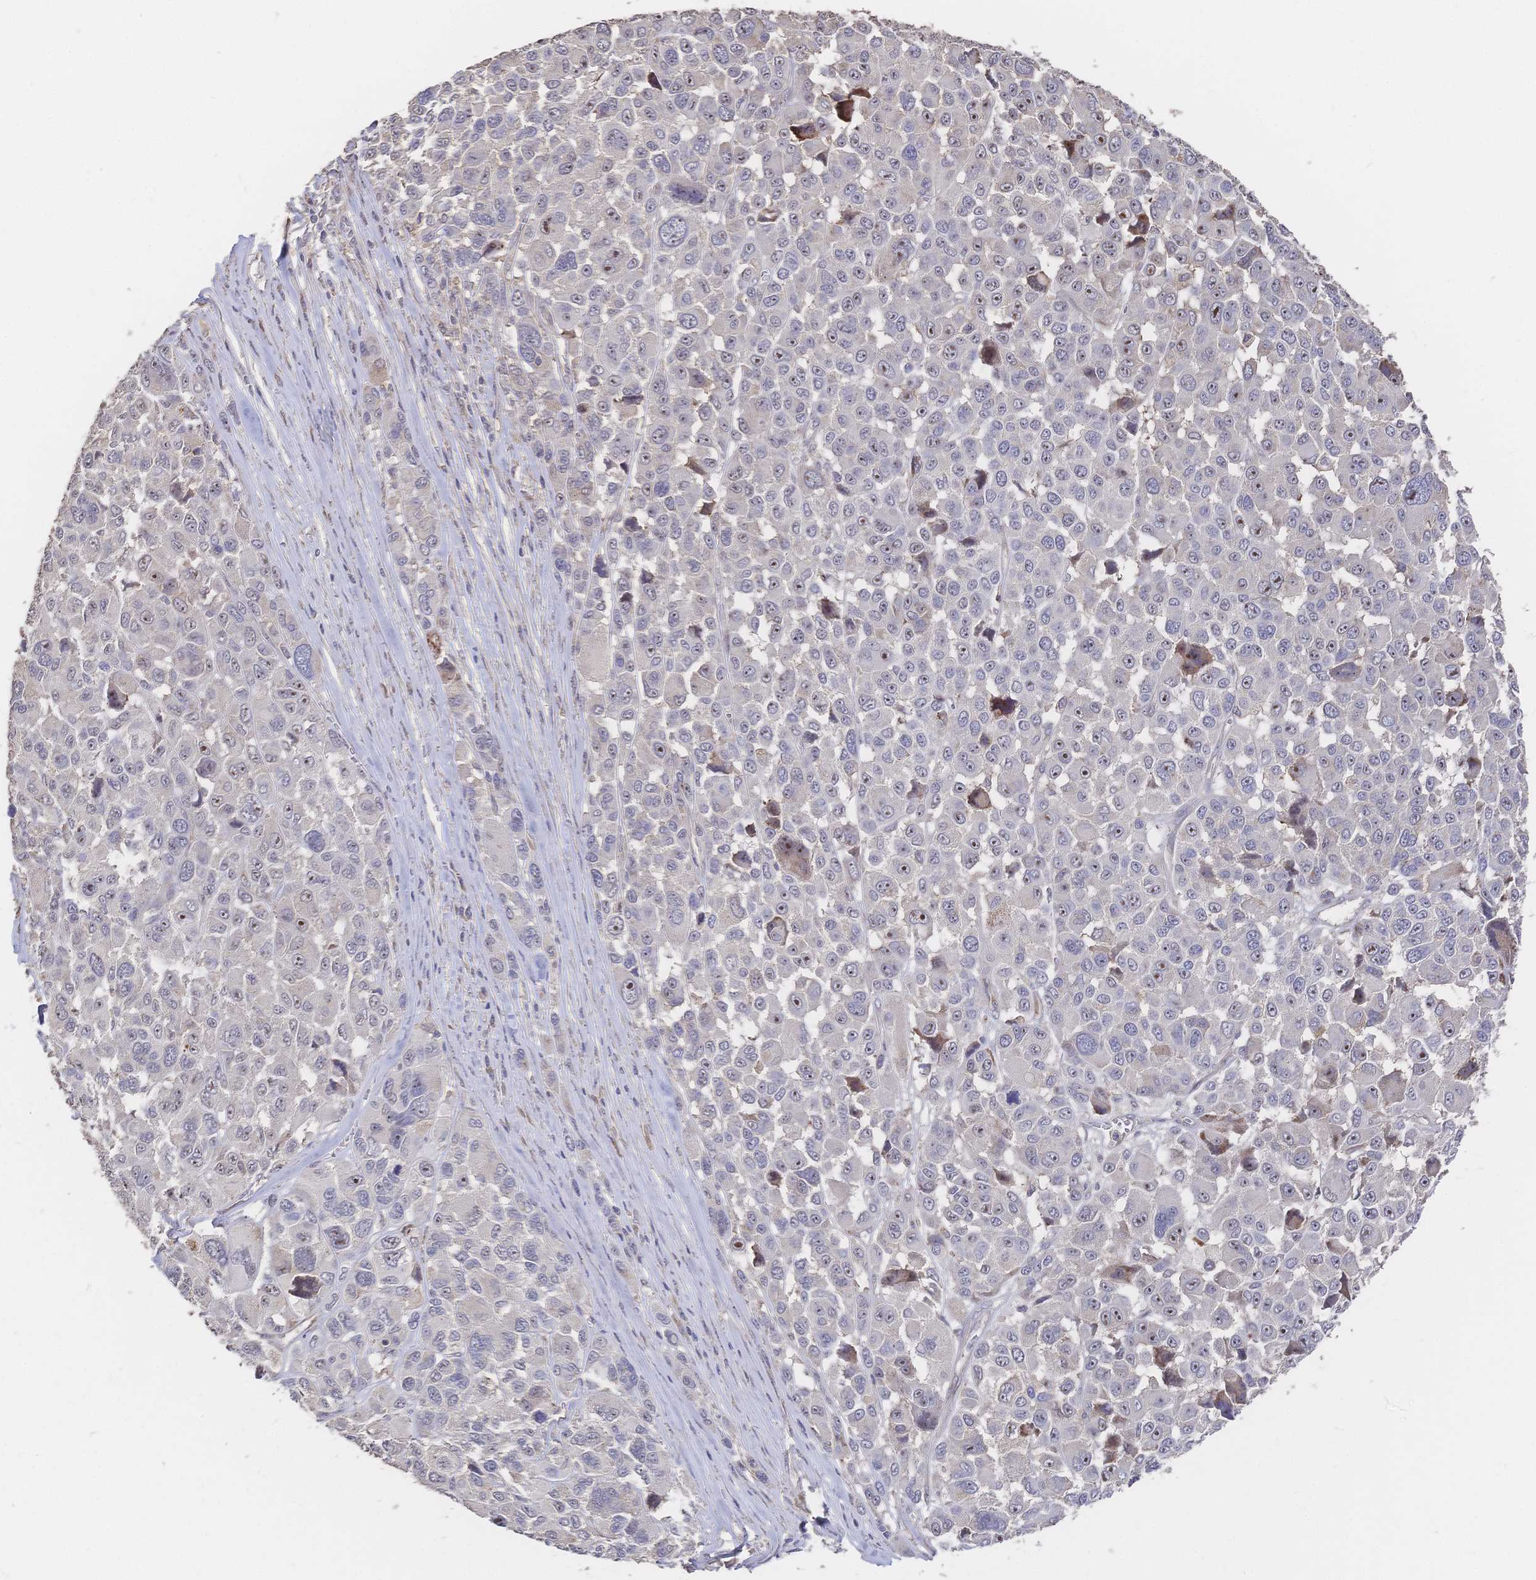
{"staining": {"intensity": "weak", "quantity": "<25%", "location": "cytoplasmic/membranous,nuclear"}, "tissue": "melanoma", "cell_type": "Tumor cells", "image_type": "cancer", "snomed": [{"axis": "morphology", "description": "Malignant melanoma, NOS"}, {"axis": "topography", "description": "Skin"}], "caption": "Immunohistochemical staining of human melanoma reveals no significant staining in tumor cells. The staining is performed using DAB (3,3'-diaminobenzidine) brown chromogen with nuclei counter-stained in using hematoxylin.", "gene": "DNAJA4", "patient": {"sex": "female", "age": 66}}